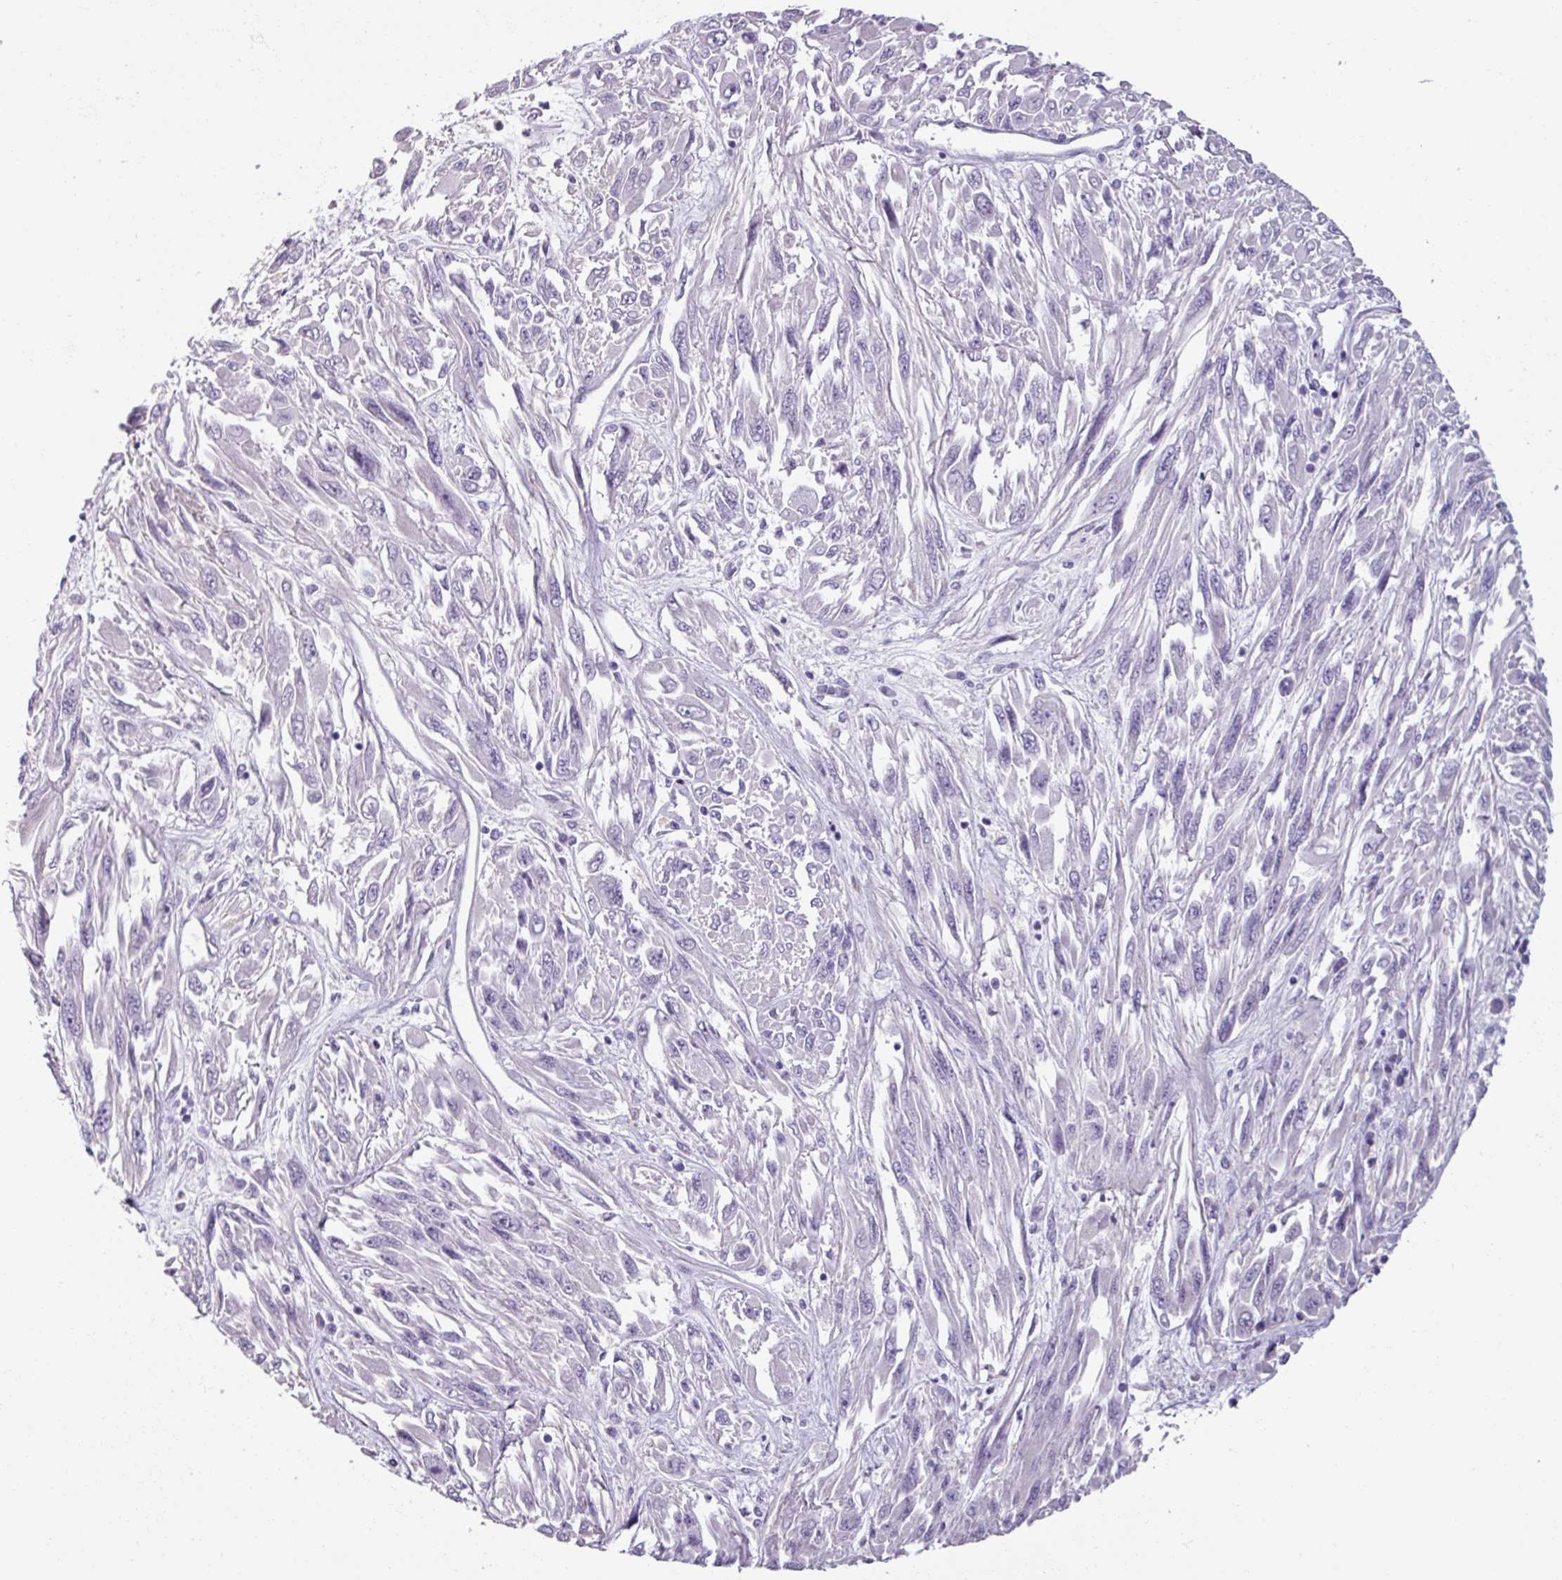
{"staining": {"intensity": "negative", "quantity": "none", "location": "none"}, "tissue": "melanoma", "cell_type": "Tumor cells", "image_type": "cancer", "snomed": [{"axis": "morphology", "description": "Malignant melanoma, NOS"}, {"axis": "topography", "description": "Skin"}], "caption": "Tumor cells are negative for brown protein staining in melanoma.", "gene": "SPESP1", "patient": {"sex": "female", "age": 91}}